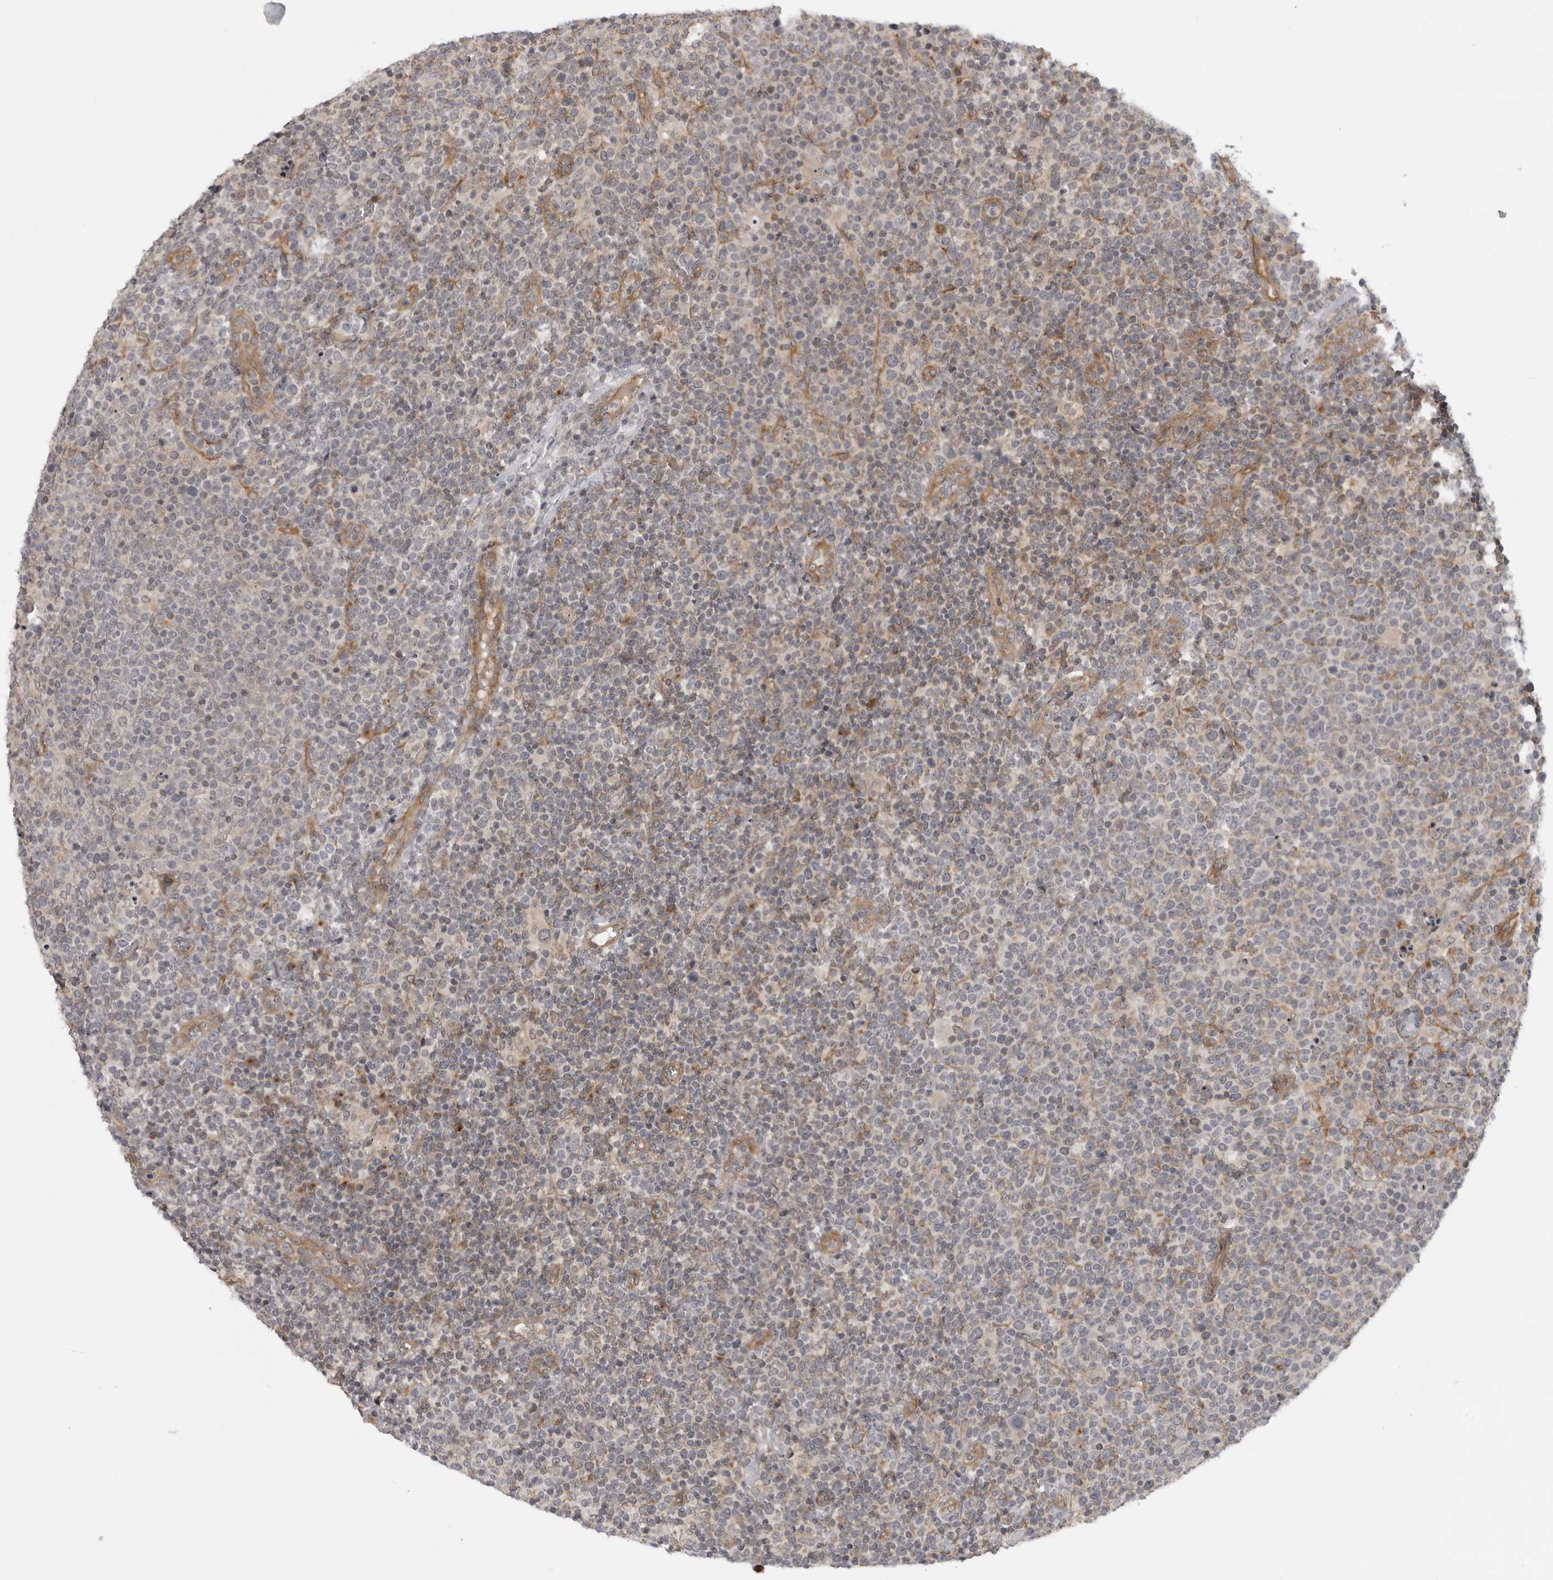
{"staining": {"intensity": "negative", "quantity": "none", "location": "none"}, "tissue": "lymphoma", "cell_type": "Tumor cells", "image_type": "cancer", "snomed": [{"axis": "morphology", "description": "Malignant lymphoma, non-Hodgkin's type, High grade"}, {"axis": "topography", "description": "Lymph node"}], "caption": "A micrograph of lymphoma stained for a protein reveals no brown staining in tumor cells.", "gene": "LRRC45", "patient": {"sex": "male", "age": 61}}